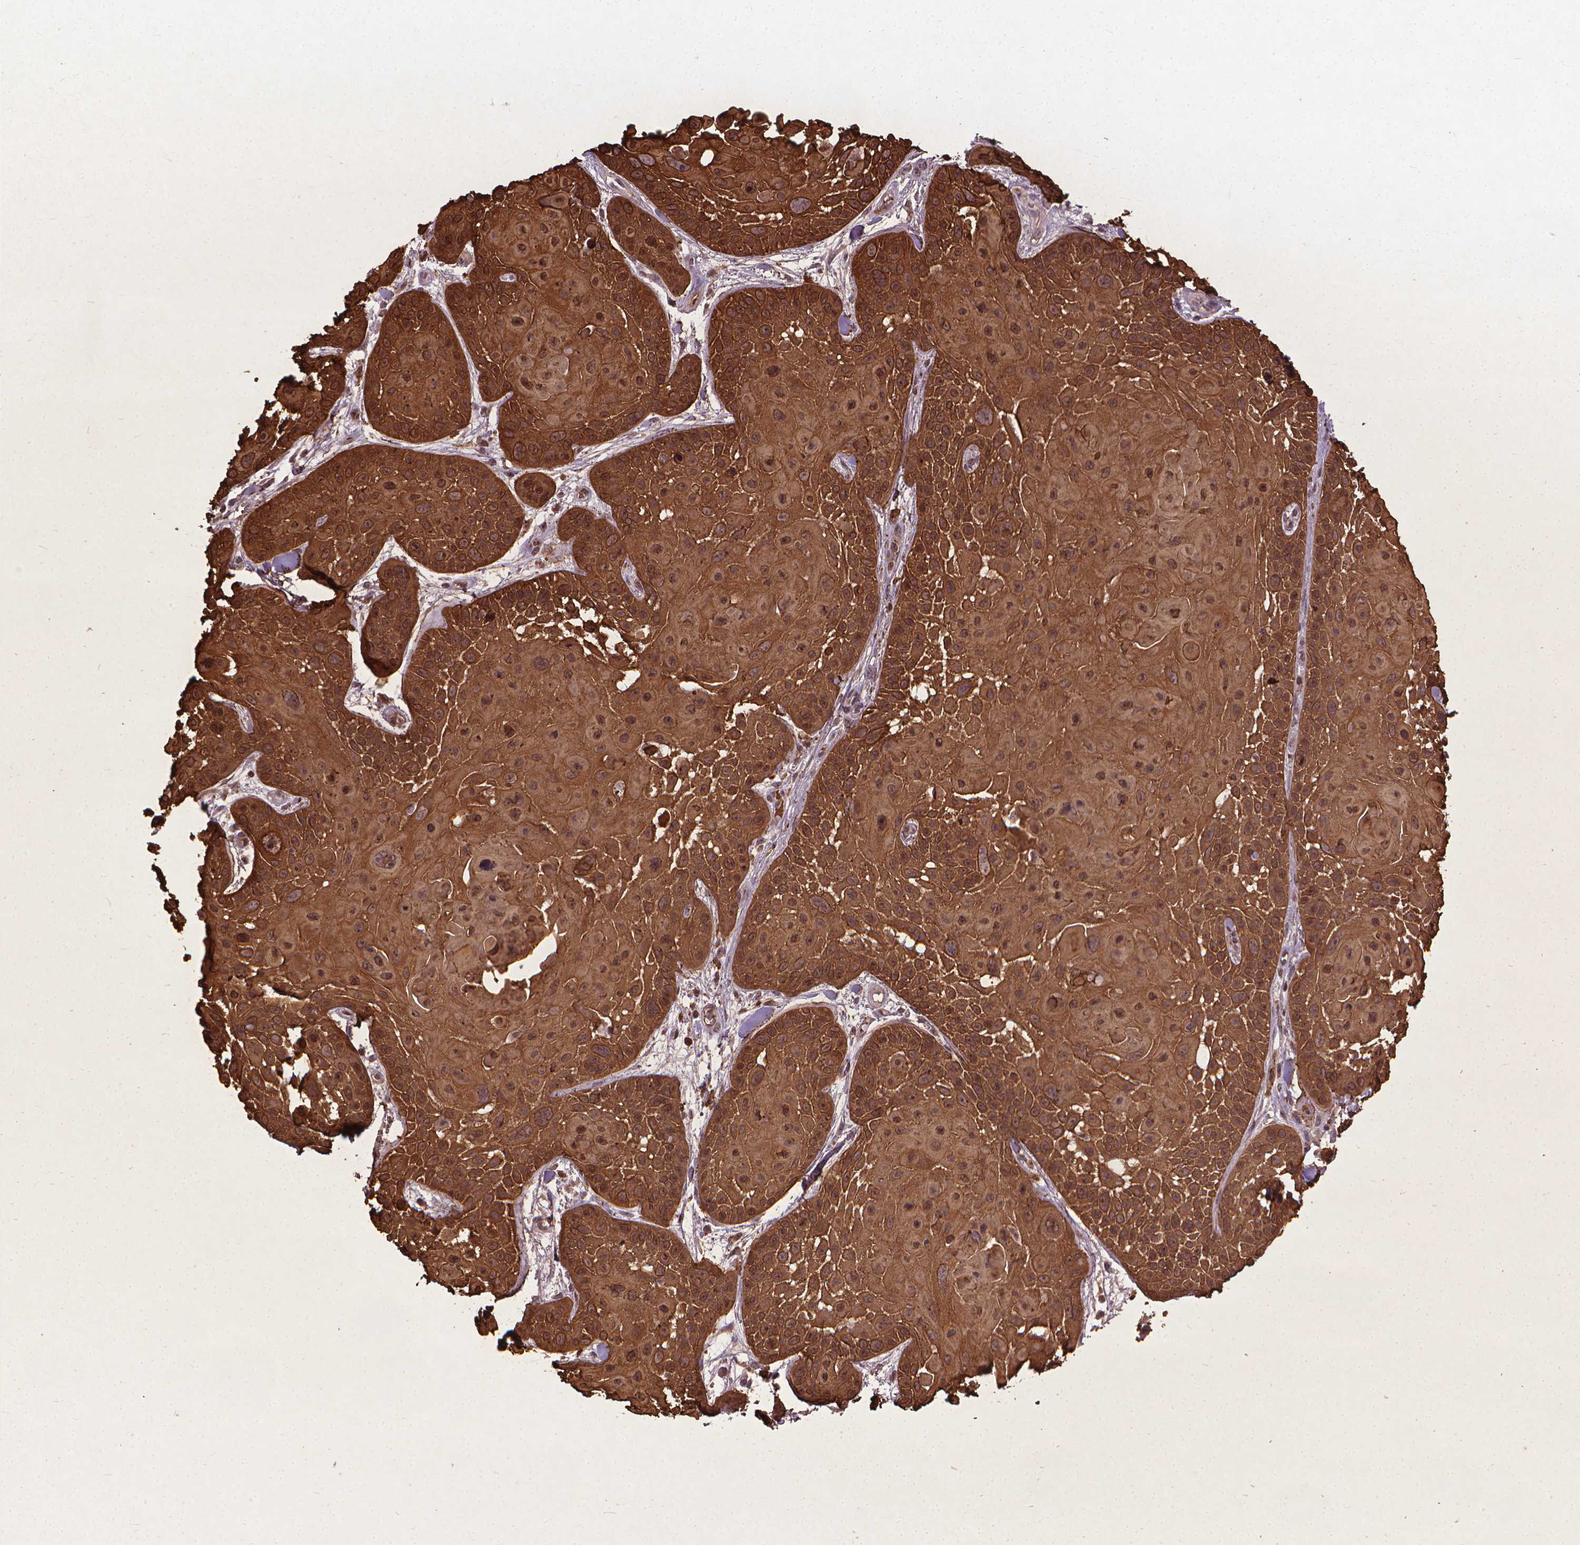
{"staining": {"intensity": "strong", "quantity": ">75%", "location": "cytoplasmic/membranous"}, "tissue": "skin cancer", "cell_type": "Tumor cells", "image_type": "cancer", "snomed": [{"axis": "morphology", "description": "Squamous cell carcinoma, NOS"}, {"axis": "topography", "description": "Skin"}, {"axis": "topography", "description": "Anal"}], "caption": "Tumor cells show strong cytoplasmic/membranous positivity in approximately >75% of cells in skin cancer.", "gene": "KRT5", "patient": {"sex": "female", "age": 75}}